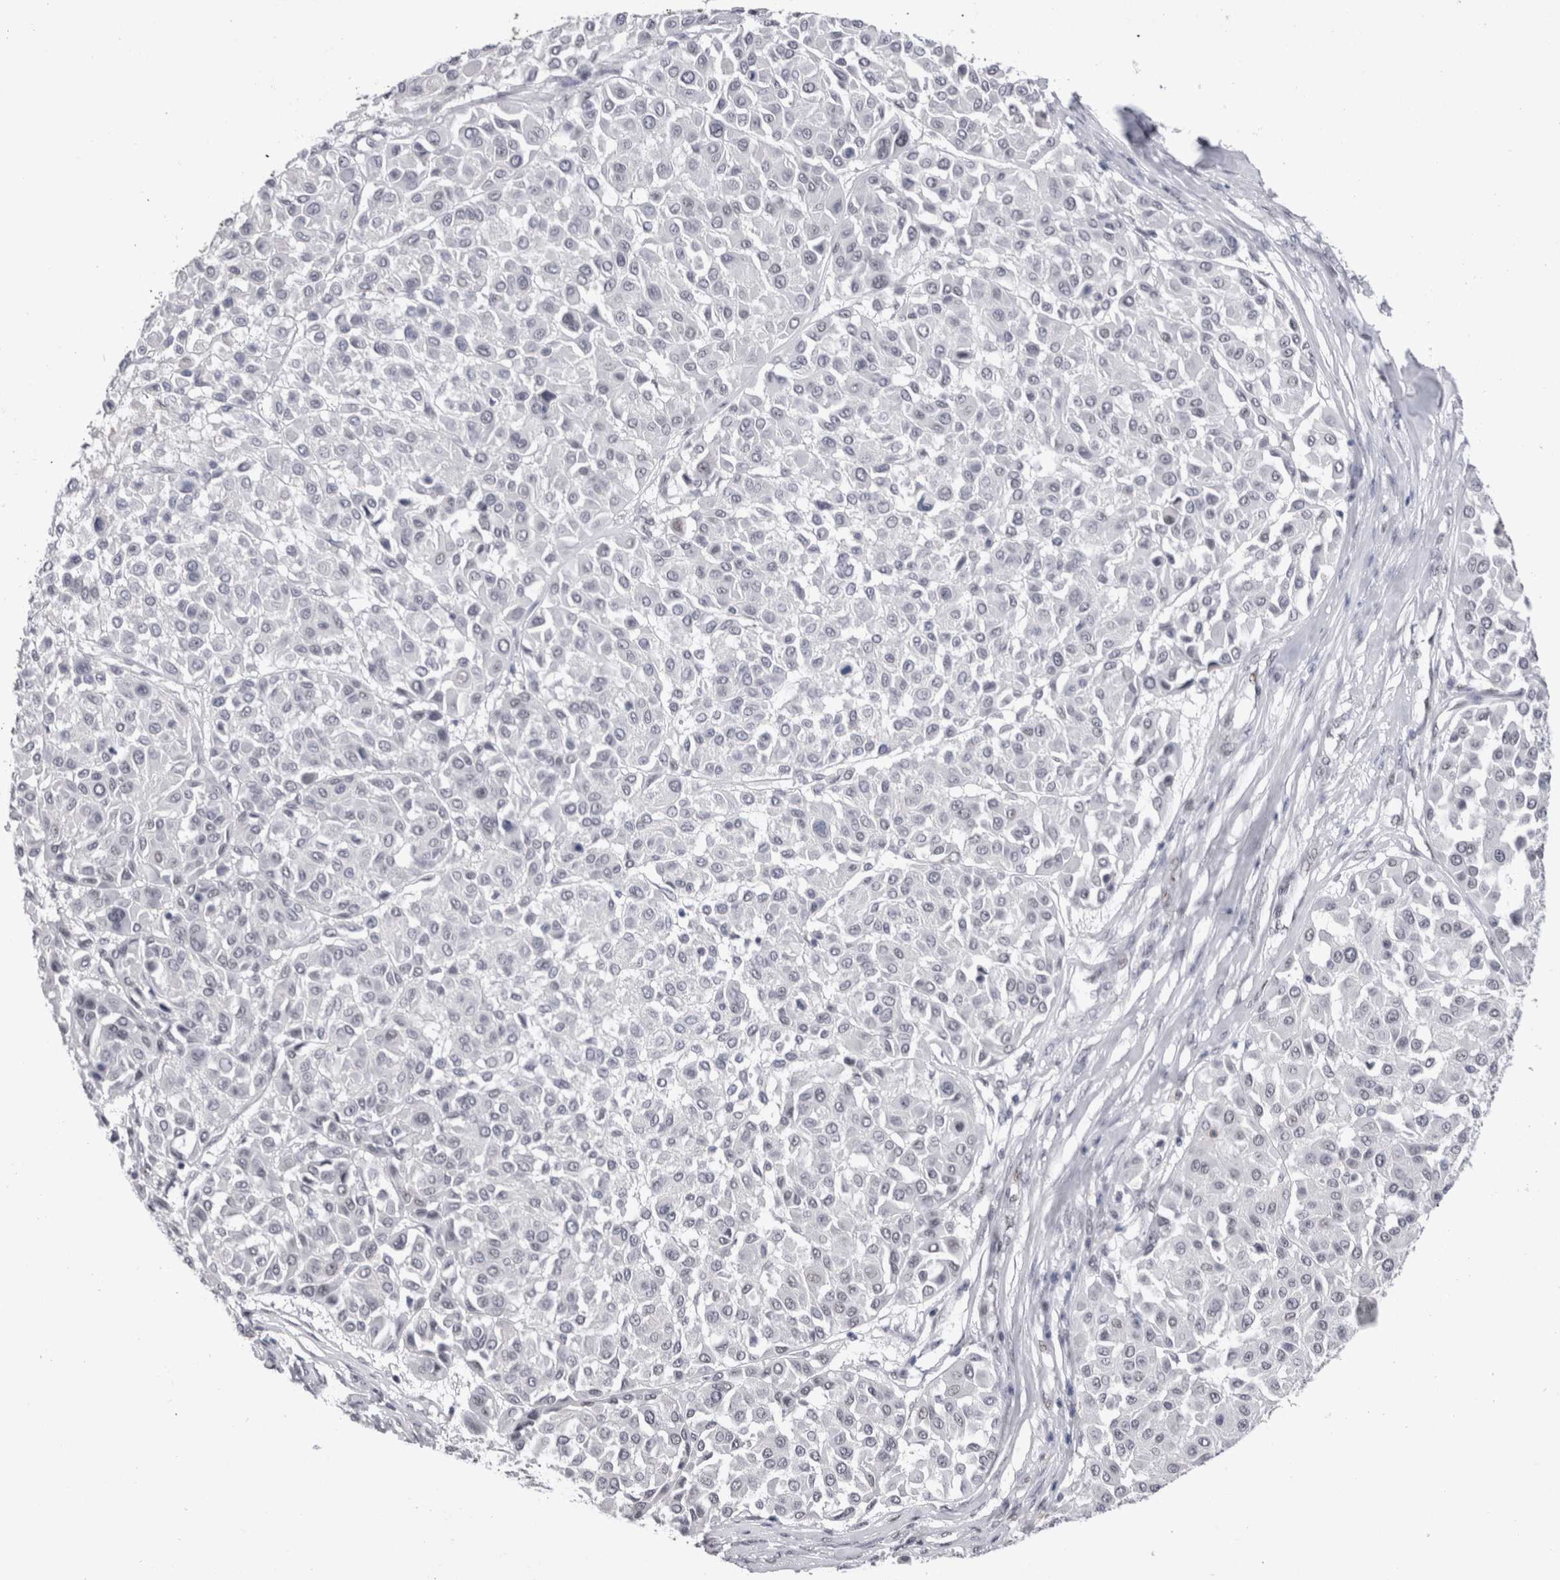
{"staining": {"intensity": "negative", "quantity": "none", "location": "none"}, "tissue": "melanoma", "cell_type": "Tumor cells", "image_type": "cancer", "snomed": [{"axis": "morphology", "description": "Malignant melanoma, Metastatic site"}, {"axis": "topography", "description": "Soft tissue"}], "caption": "Immunohistochemical staining of melanoma displays no significant positivity in tumor cells. (Stains: DAB (3,3'-diaminobenzidine) immunohistochemistry with hematoxylin counter stain, Microscopy: brightfield microscopy at high magnification).", "gene": "RBM6", "patient": {"sex": "male", "age": 41}}